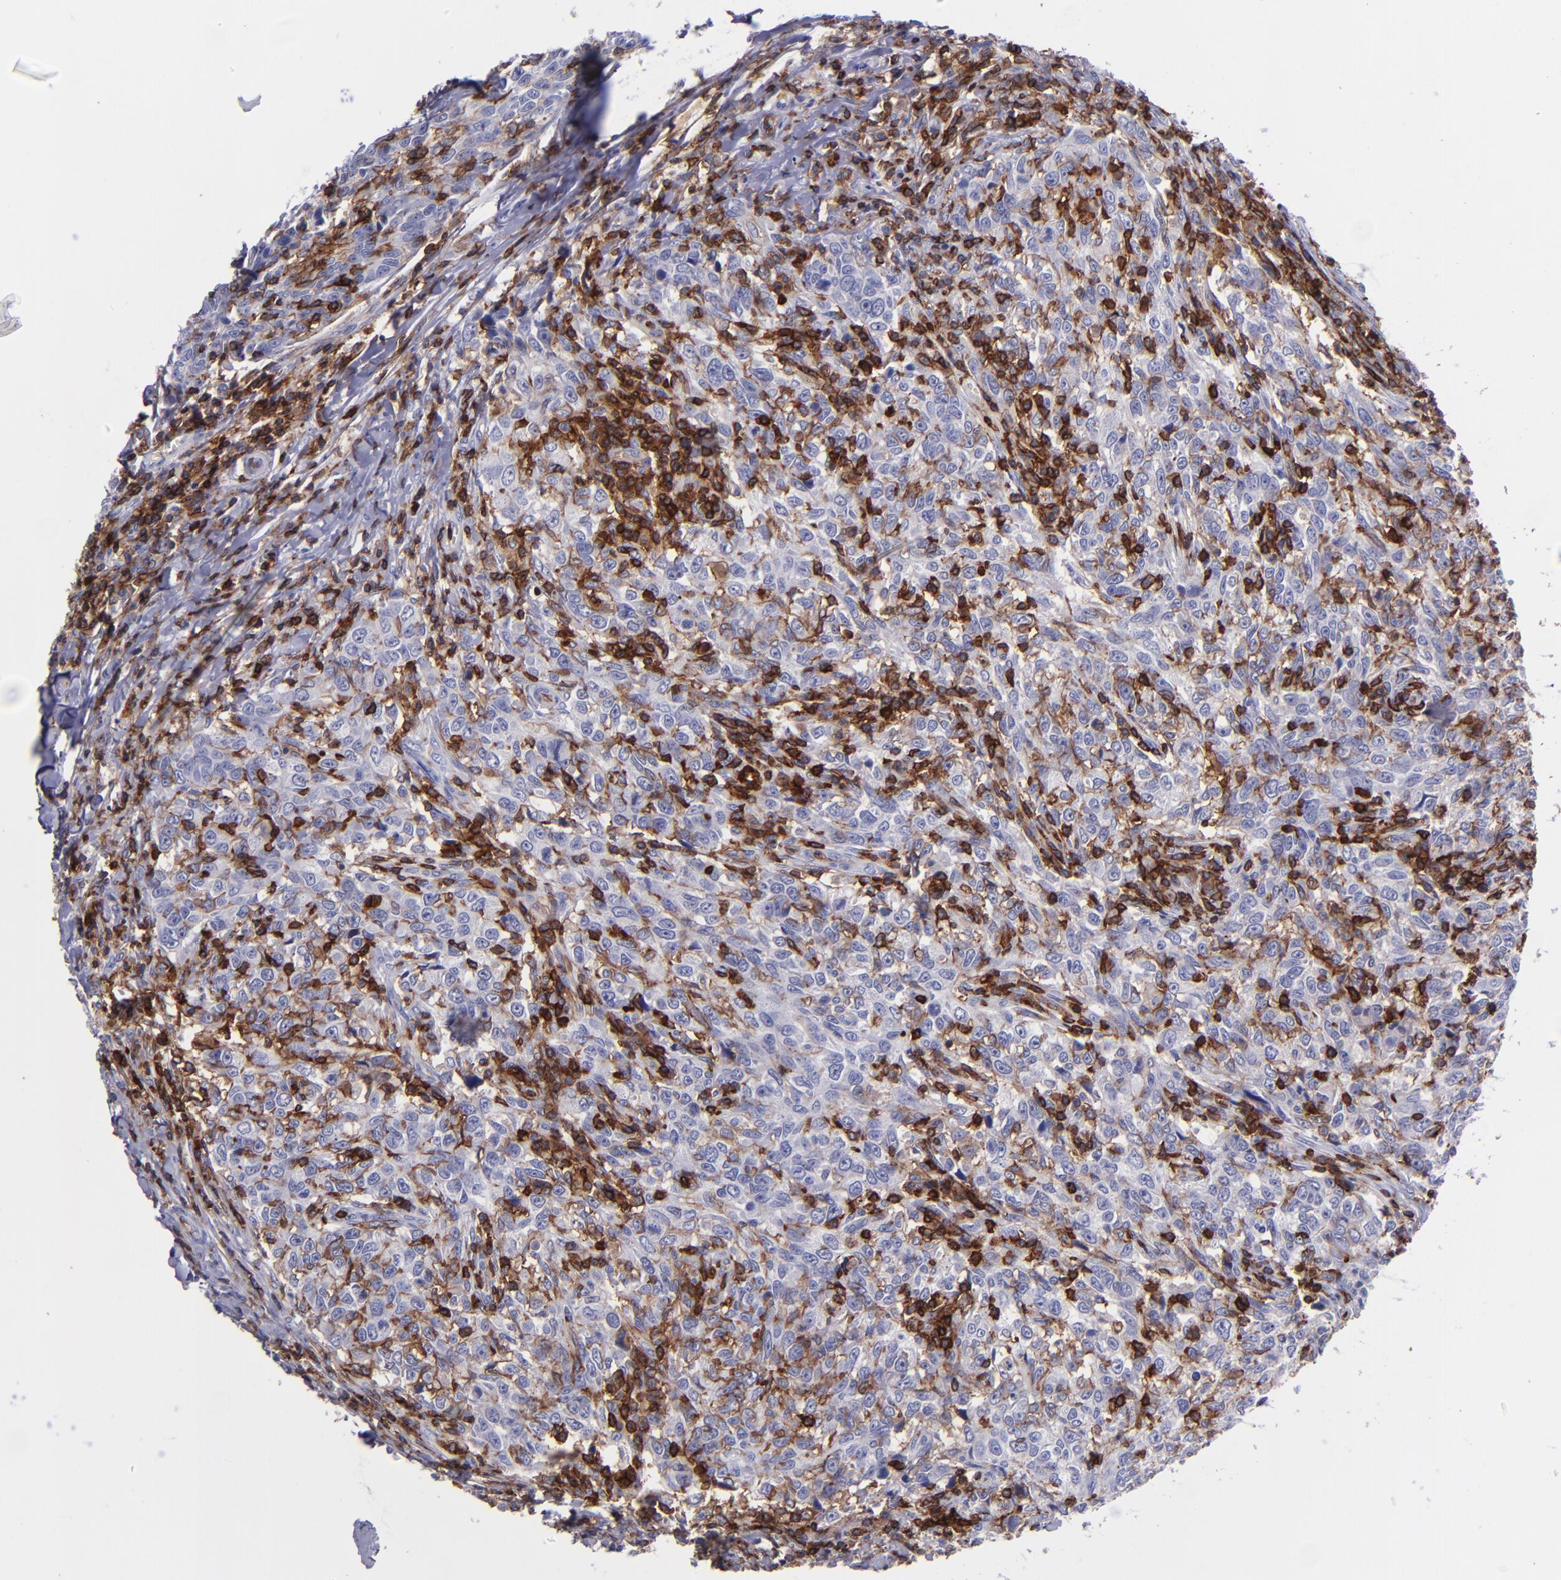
{"staining": {"intensity": "weak", "quantity": "25%-75%", "location": "cytoplasmic/membranous"}, "tissue": "breast cancer", "cell_type": "Tumor cells", "image_type": "cancer", "snomed": [{"axis": "morphology", "description": "Duct carcinoma"}, {"axis": "topography", "description": "Breast"}], "caption": "Protein staining of breast infiltrating ductal carcinoma tissue displays weak cytoplasmic/membranous expression in about 25%-75% of tumor cells. (Brightfield microscopy of DAB IHC at high magnification).", "gene": "ICAM3", "patient": {"sex": "female", "age": 50}}